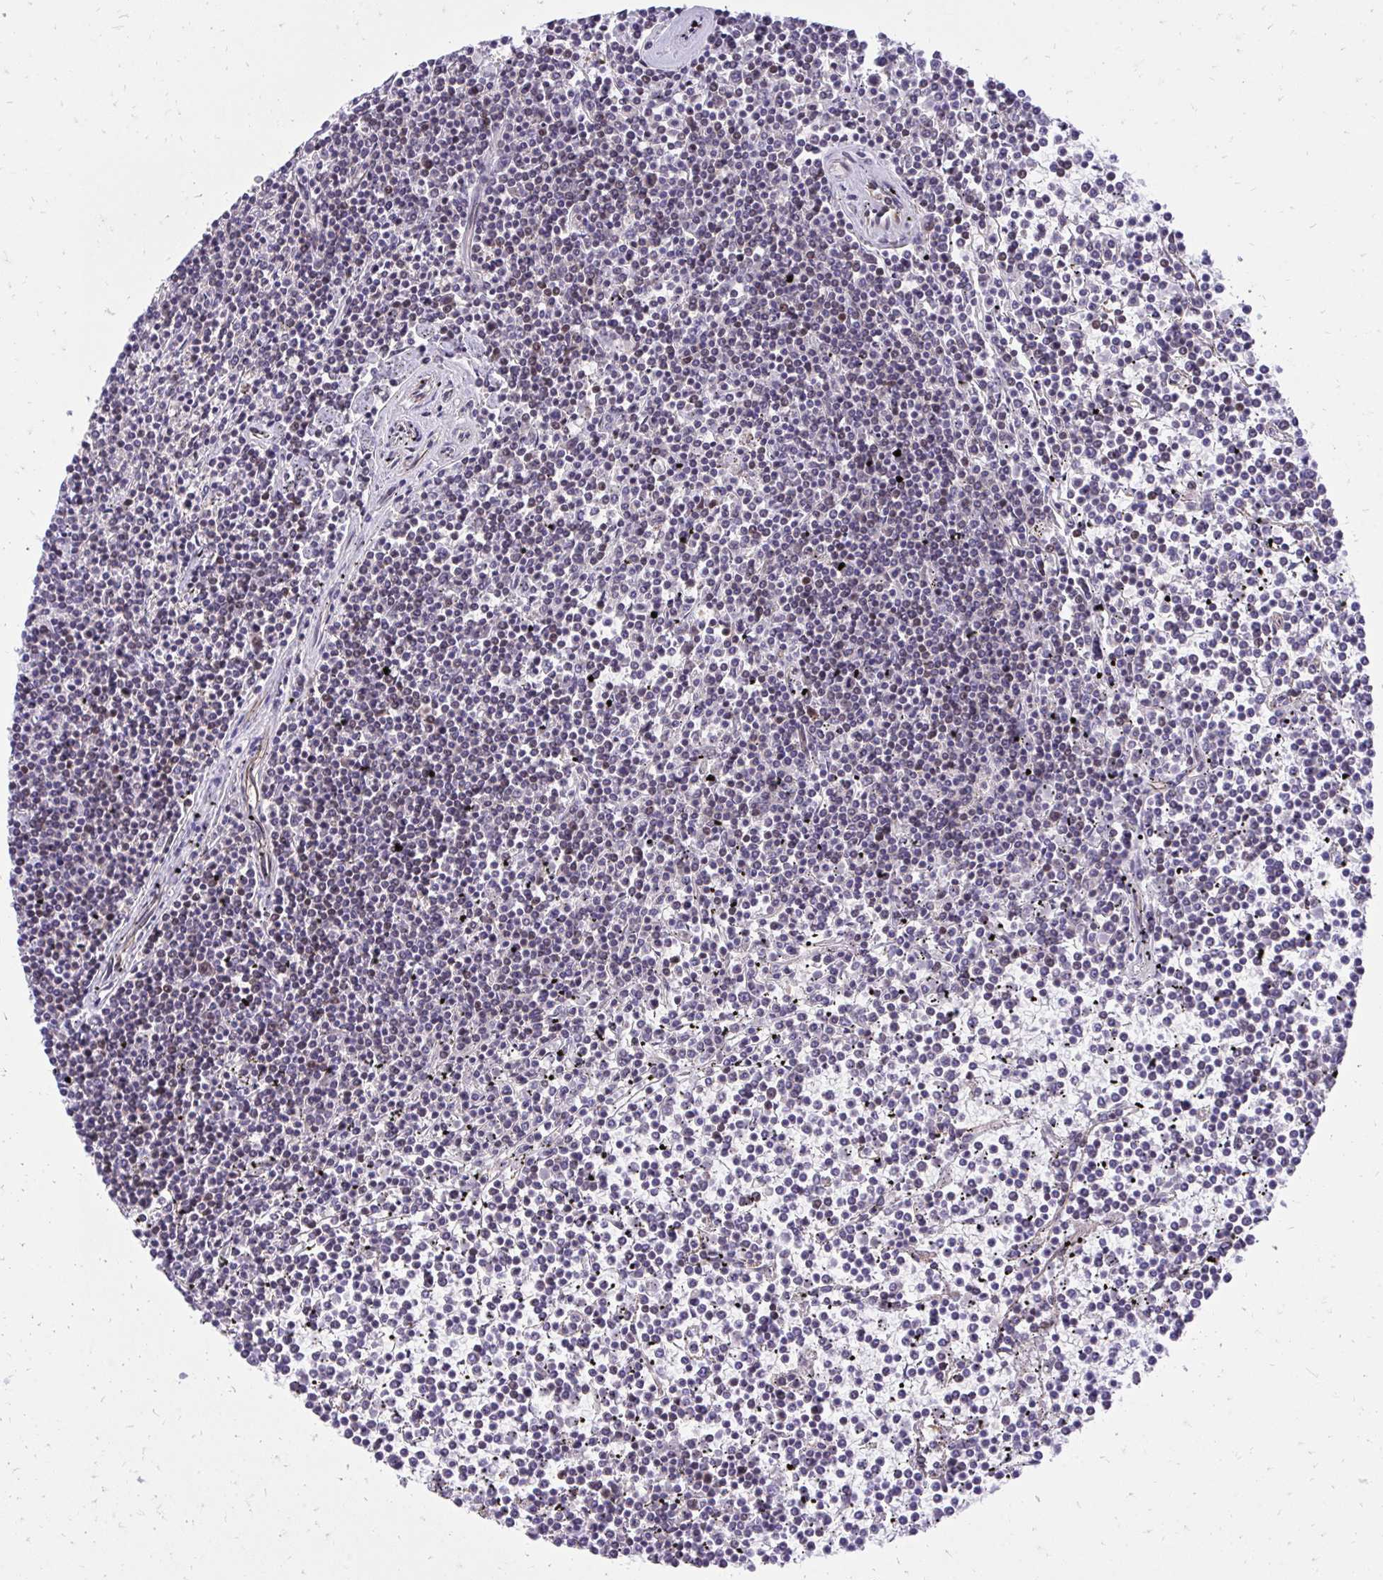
{"staining": {"intensity": "weak", "quantity": "<25%", "location": "nuclear"}, "tissue": "lymphoma", "cell_type": "Tumor cells", "image_type": "cancer", "snomed": [{"axis": "morphology", "description": "Malignant lymphoma, non-Hodgkin's type, Low grade"}, {"axis": "topography", "description": "Spleen"}], "caption": "DAB immunohistochemical staining of malignant lymphoma, non-Hodgkin's type (low-grade) shows no significant expression in tumor cells.", "gene": "HOXA4", "patient": {"sex": "female", "age": 19}}